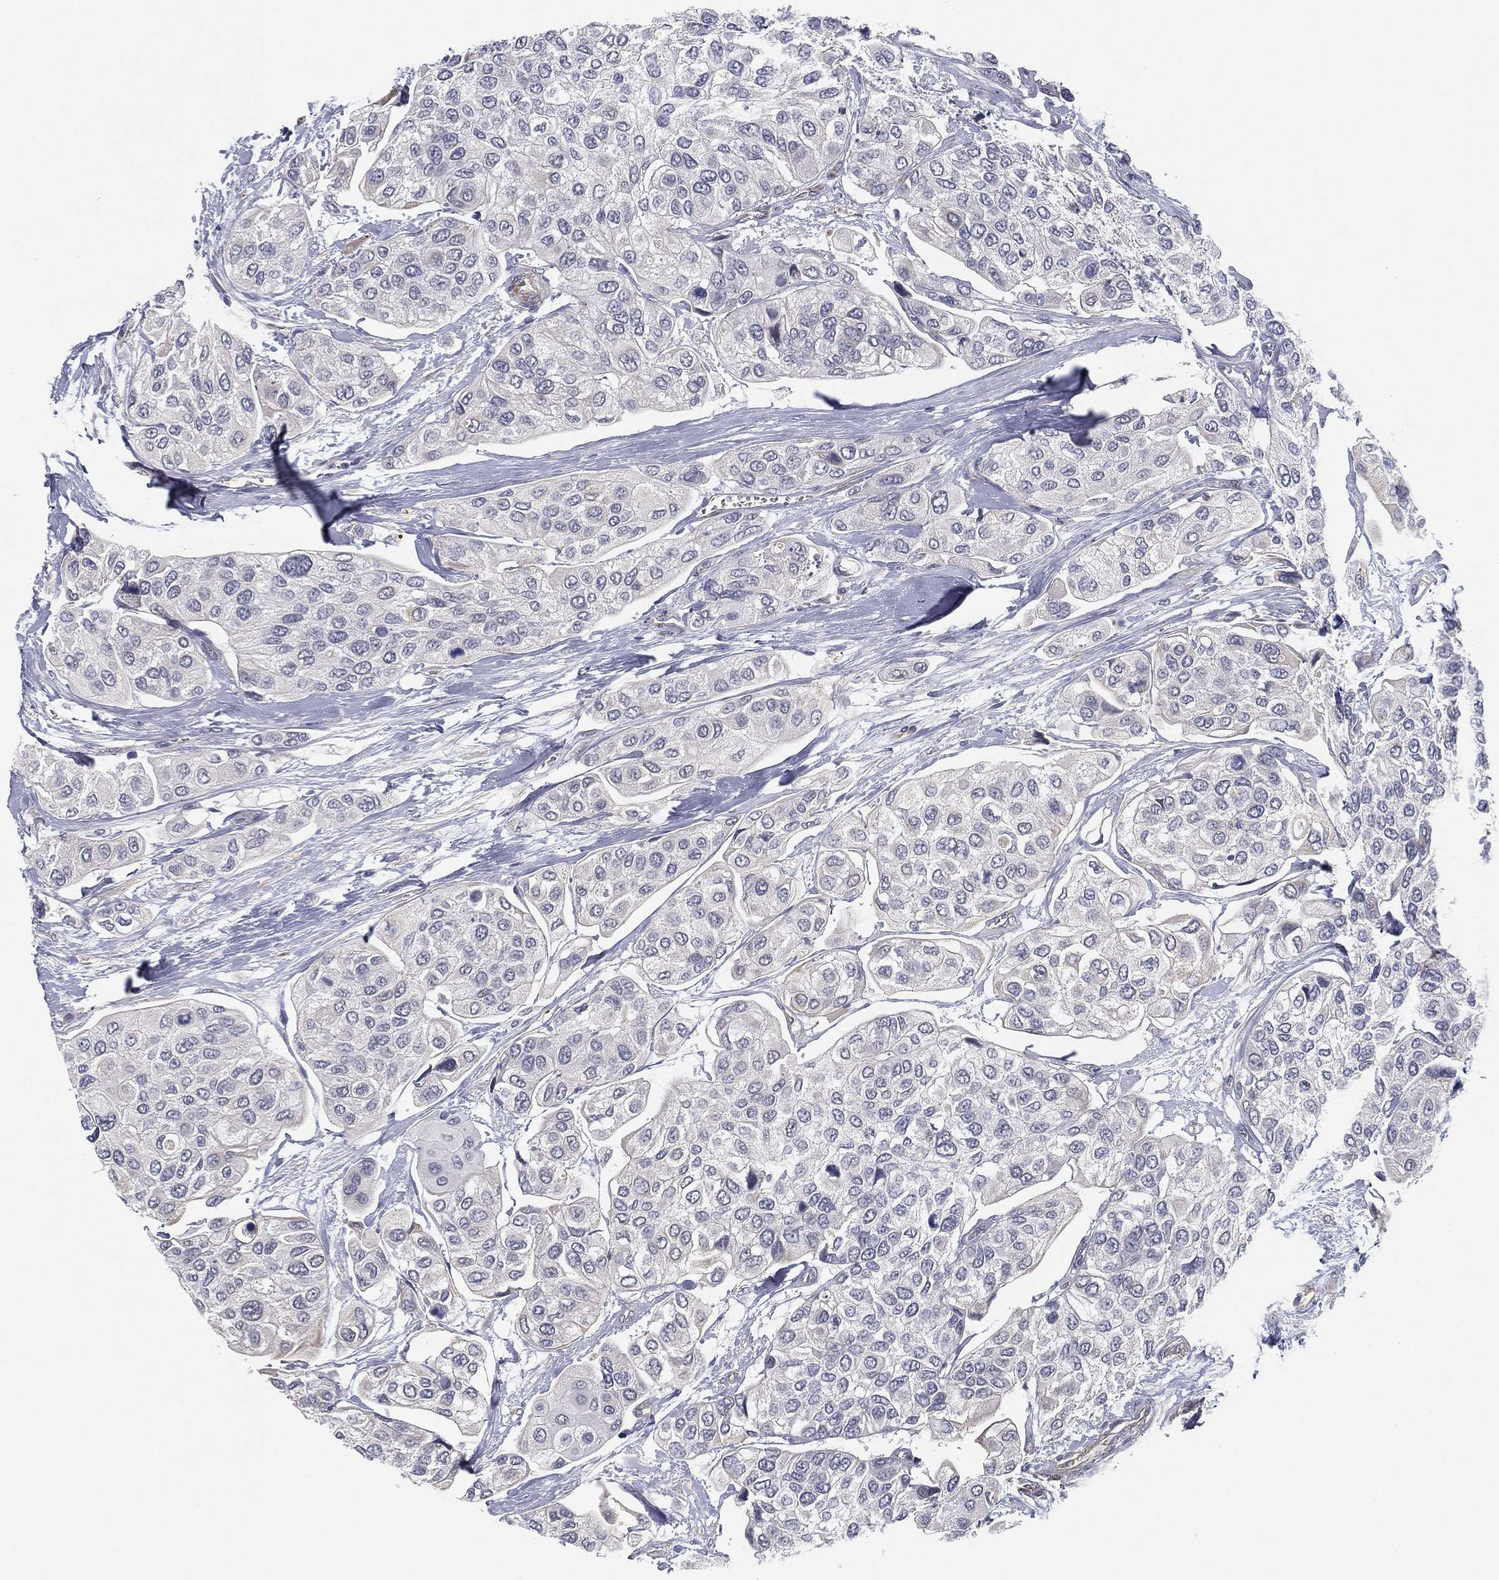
{"staining": {"intensity": "negative", "quantity": "none", "location": "none"}, "tissue": "urothelial cancer", "cell_type": "Tumor cells", "image_type": "cancer", "snomed": [{"axis": "morphology", "description": "Urothelial carcinoma, High grade"}, {"axis": "topography", "description": "Urinary bladder"}], "caption": "IHC photomicrograph of neoplastic tissue: urothelial cancer stained with DAB shows no significant protein positivity in tumor cells.", "gene": "LRRC56", "patient": {"sex": "male", "age": 77}}